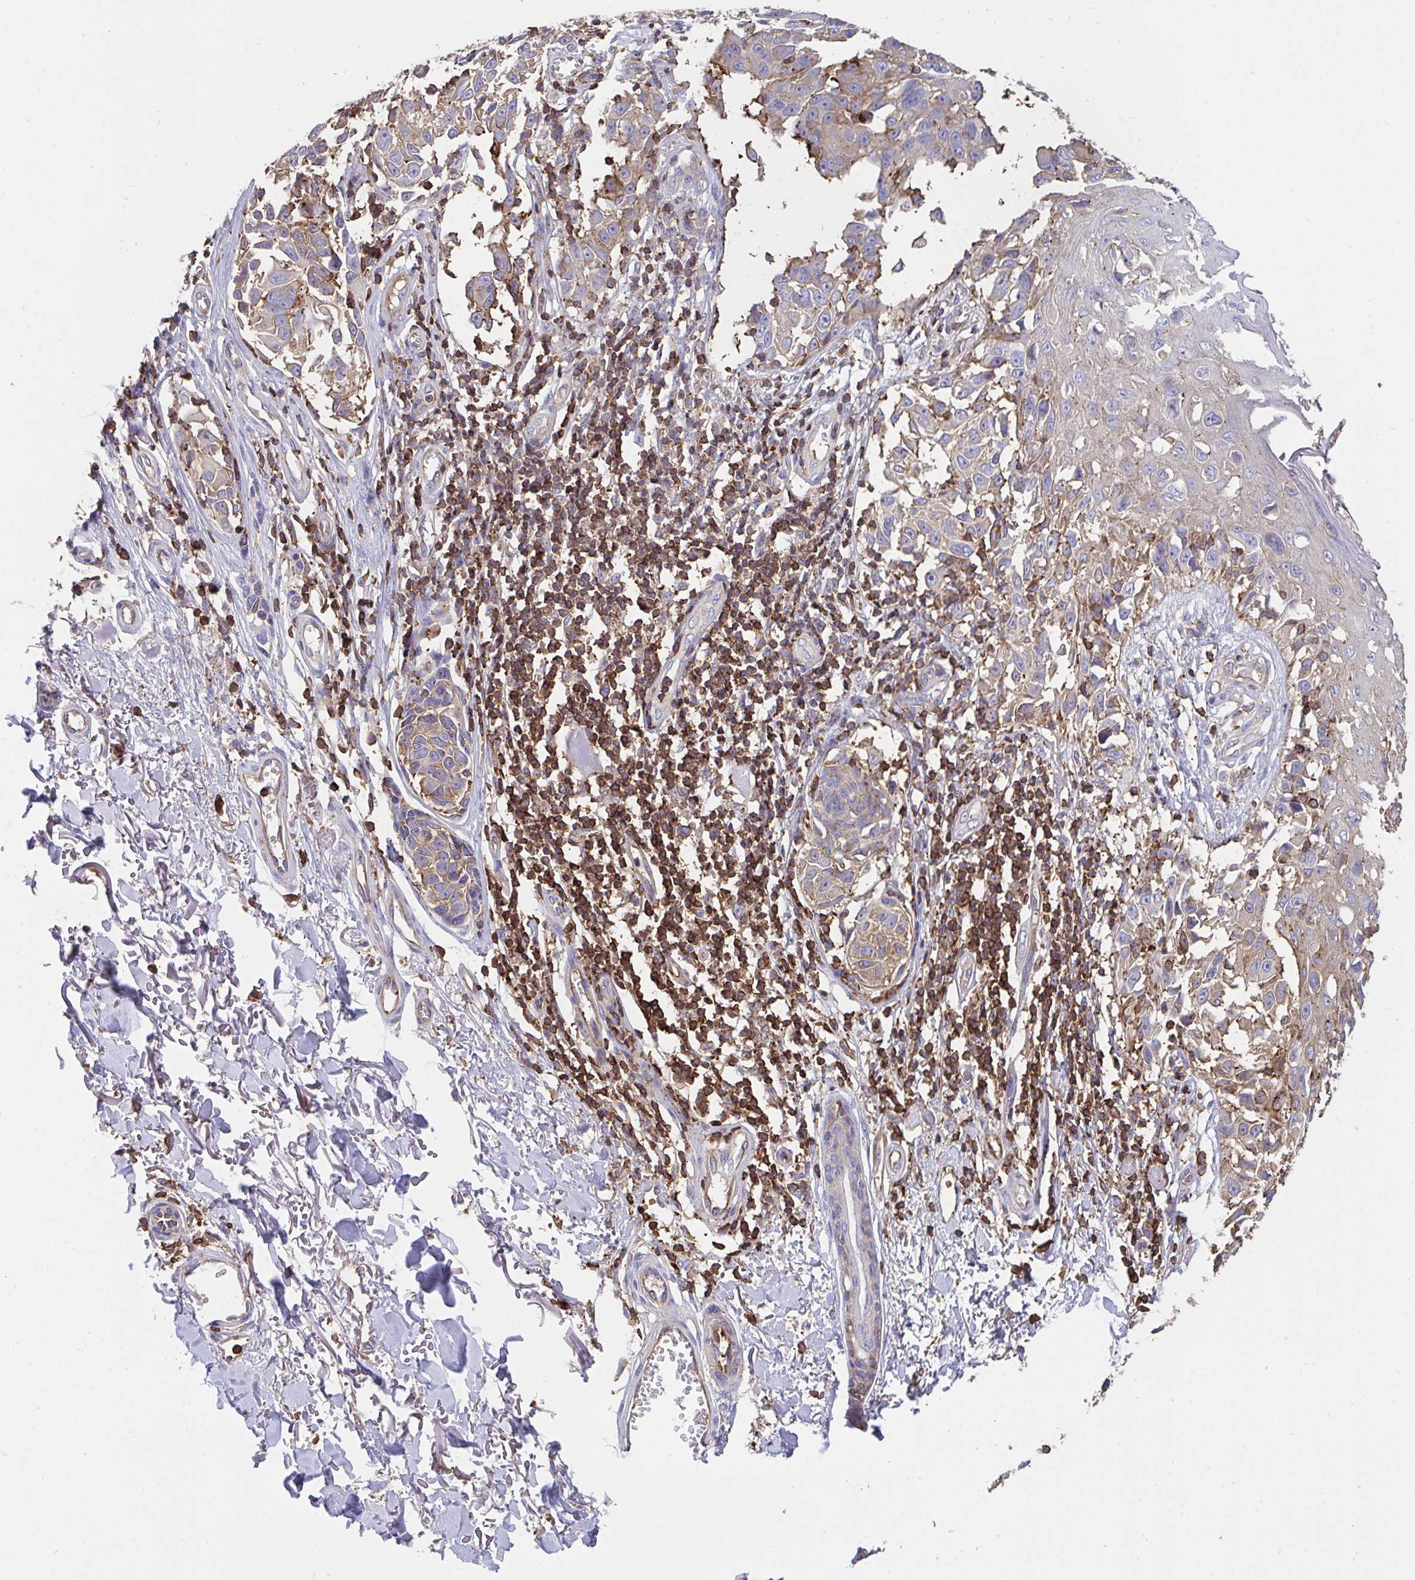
{"staining": {"intensity": "weak", "quantity": "25%-75%", "location": "cytoplasmic/membranous"}, "tissue": "melanoma", "cell_type": "Tumor cells", "image_type": "cancer", "snomed": [{"axis": "morphology", "description": "Malignant melanoma, NOS"}, {"axis": "topography", "description": "Skin"}], "caption": "Protein analysis of melanoma tissue displays weak cytoplasmic/membranous expression in about 25%-75% of tumor cells.", "gene": "CFL1", "patient": {"sex": "male", "age": 73}}